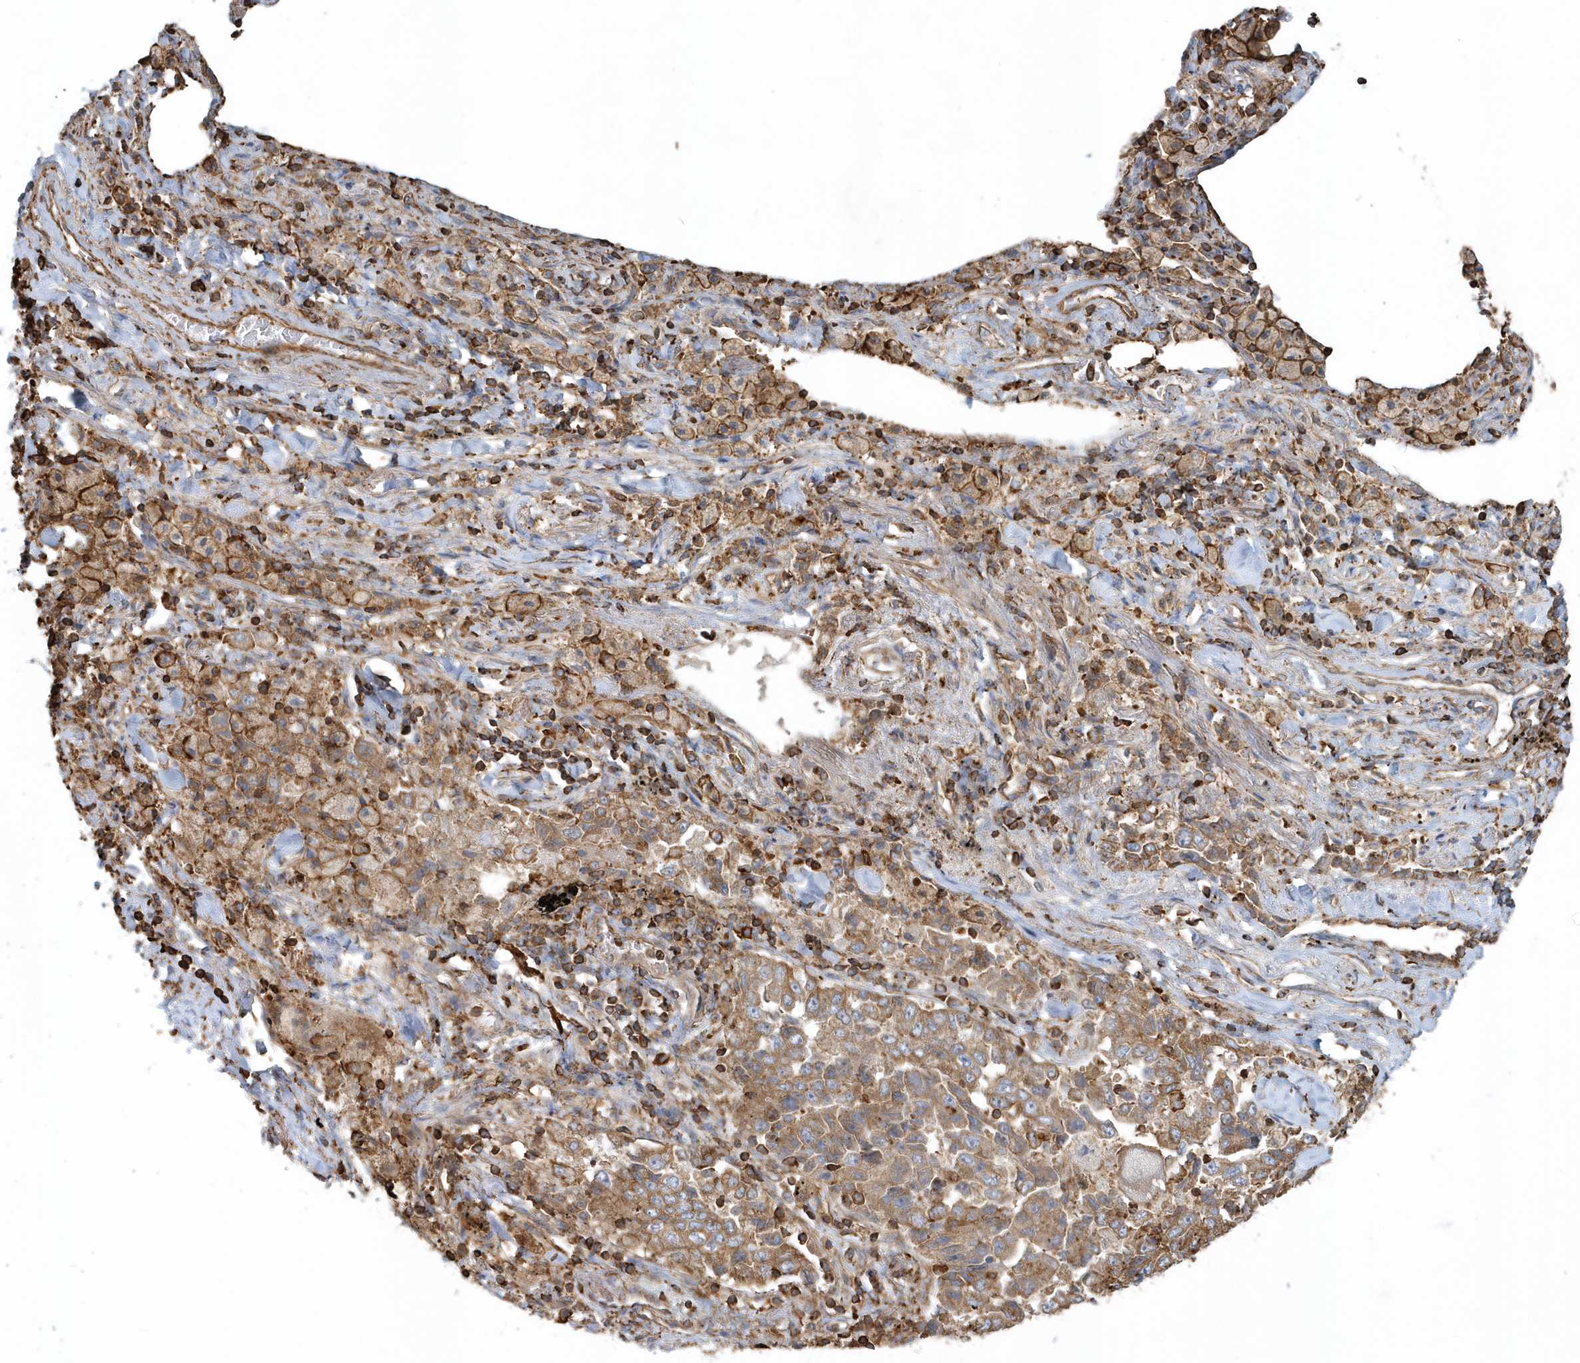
{"staining": {"intensity": "moderate", "quantity": ">75%", "location": "cytoplasmic/membranous"}, "tissue": "lung cancer", "cell_type": "Tumor cells", "image_type": "cancer", "snomed": [{"axis": "morphology", "description": "Adenocarcinoma, NOS"}, {"axis": "topography", "description": "Lung"}], "caption": "Brown immunohistochemical staining in lung cancer shows moderate cytoplasmic/membranous staining in approximately >75% of tumor cells.", "gene": "MMUT", "patient": {"sex": "female", "age": 51}}